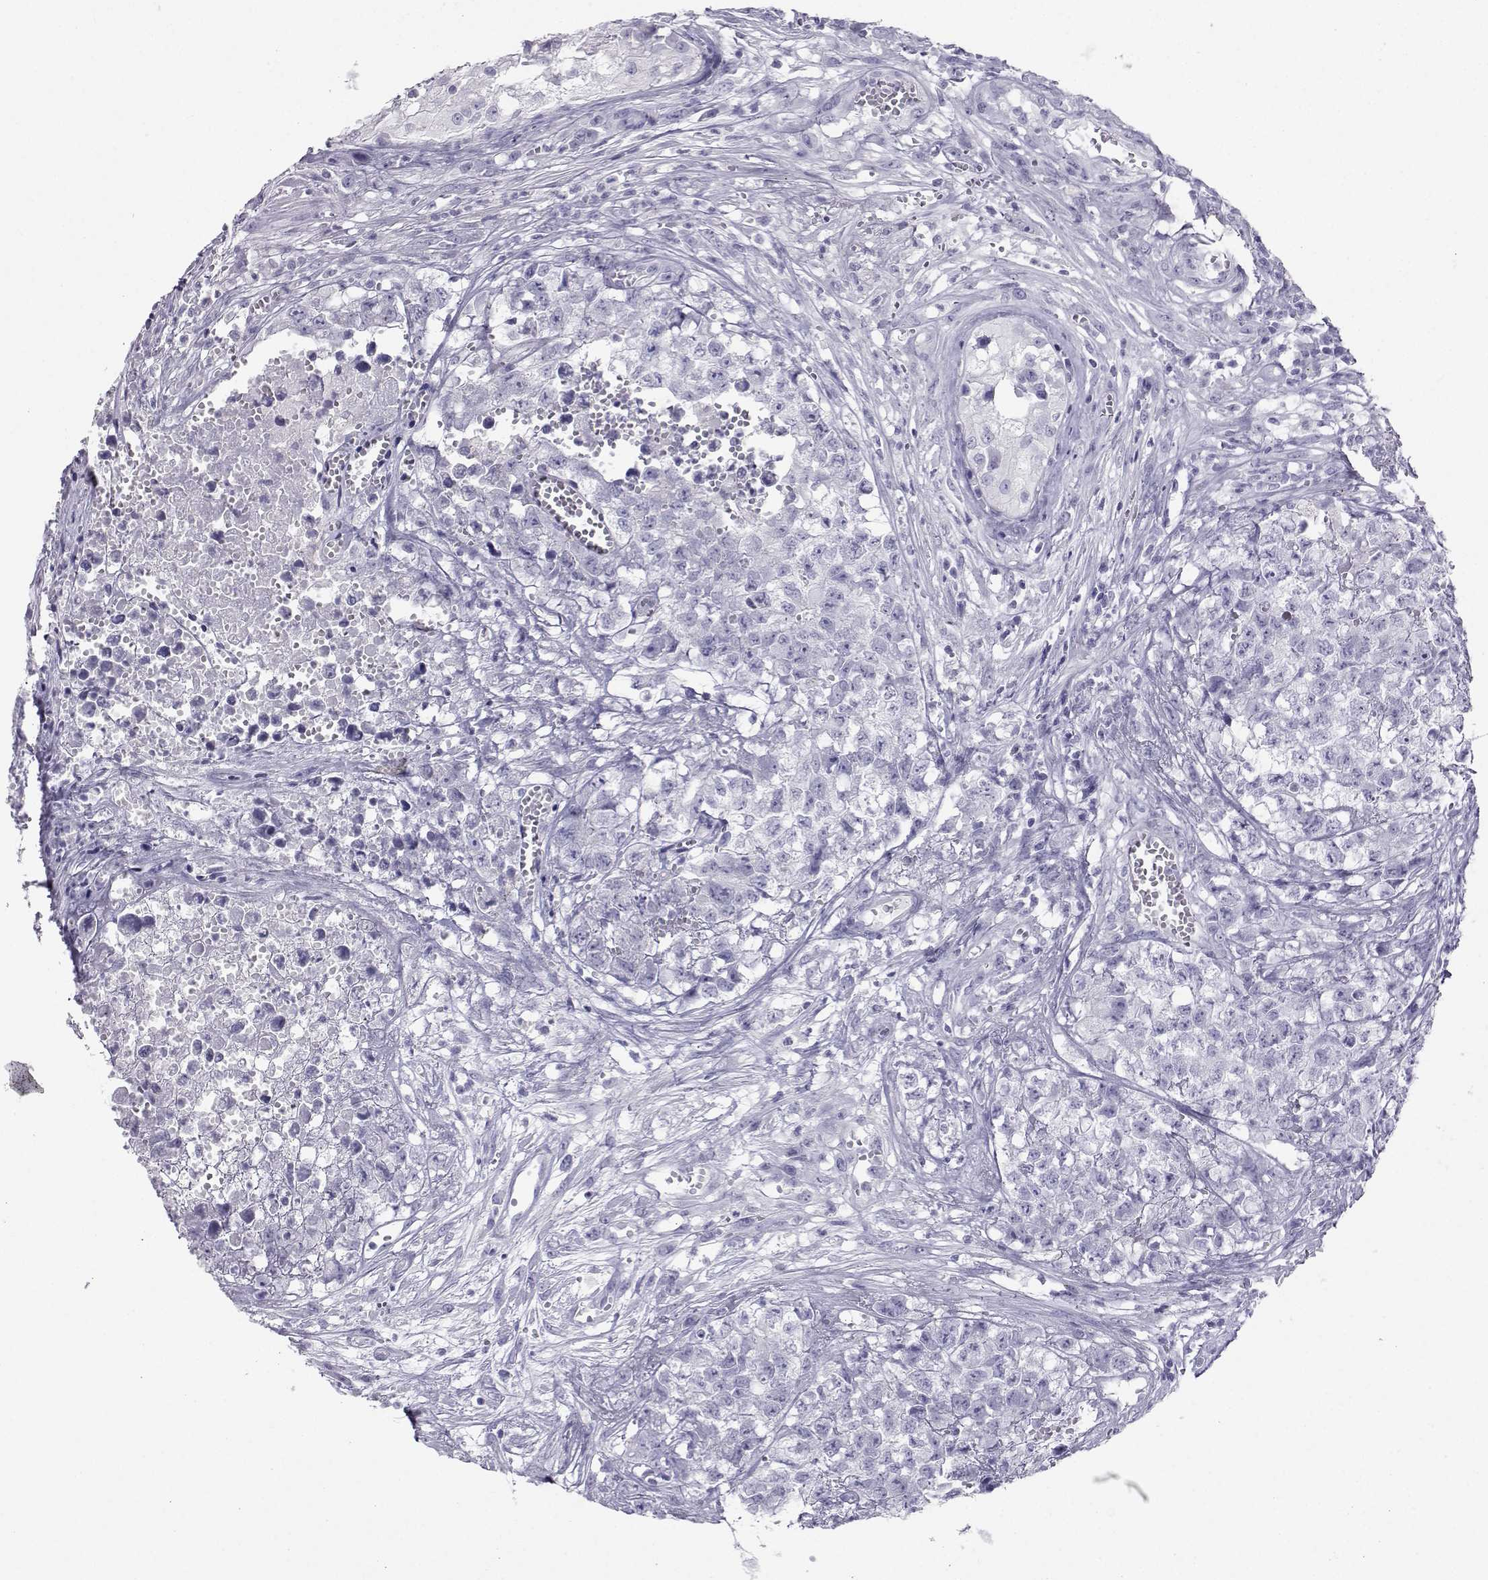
{"staining": {"intensity": "negative", "quantity": "none", "location": "none"}, "tissue": "testis cancer", "cell_type": "Tumor cells", "image_type": "cancer", "snomed": [{"axis": "morphology", "description": "Seminoma, NOS"}, {"axis": "morphology", "description": "Carcinoma, Embryonal, NOS"}, {"axis": "topography", "description": "Testis"}], "caption": "Immunohistochemistry (IHC) of embryonal carcinoma (testis) displays no positivity in tumor cells.", "gene": "SST", "patient": {"sex": "male", "age": 22}}